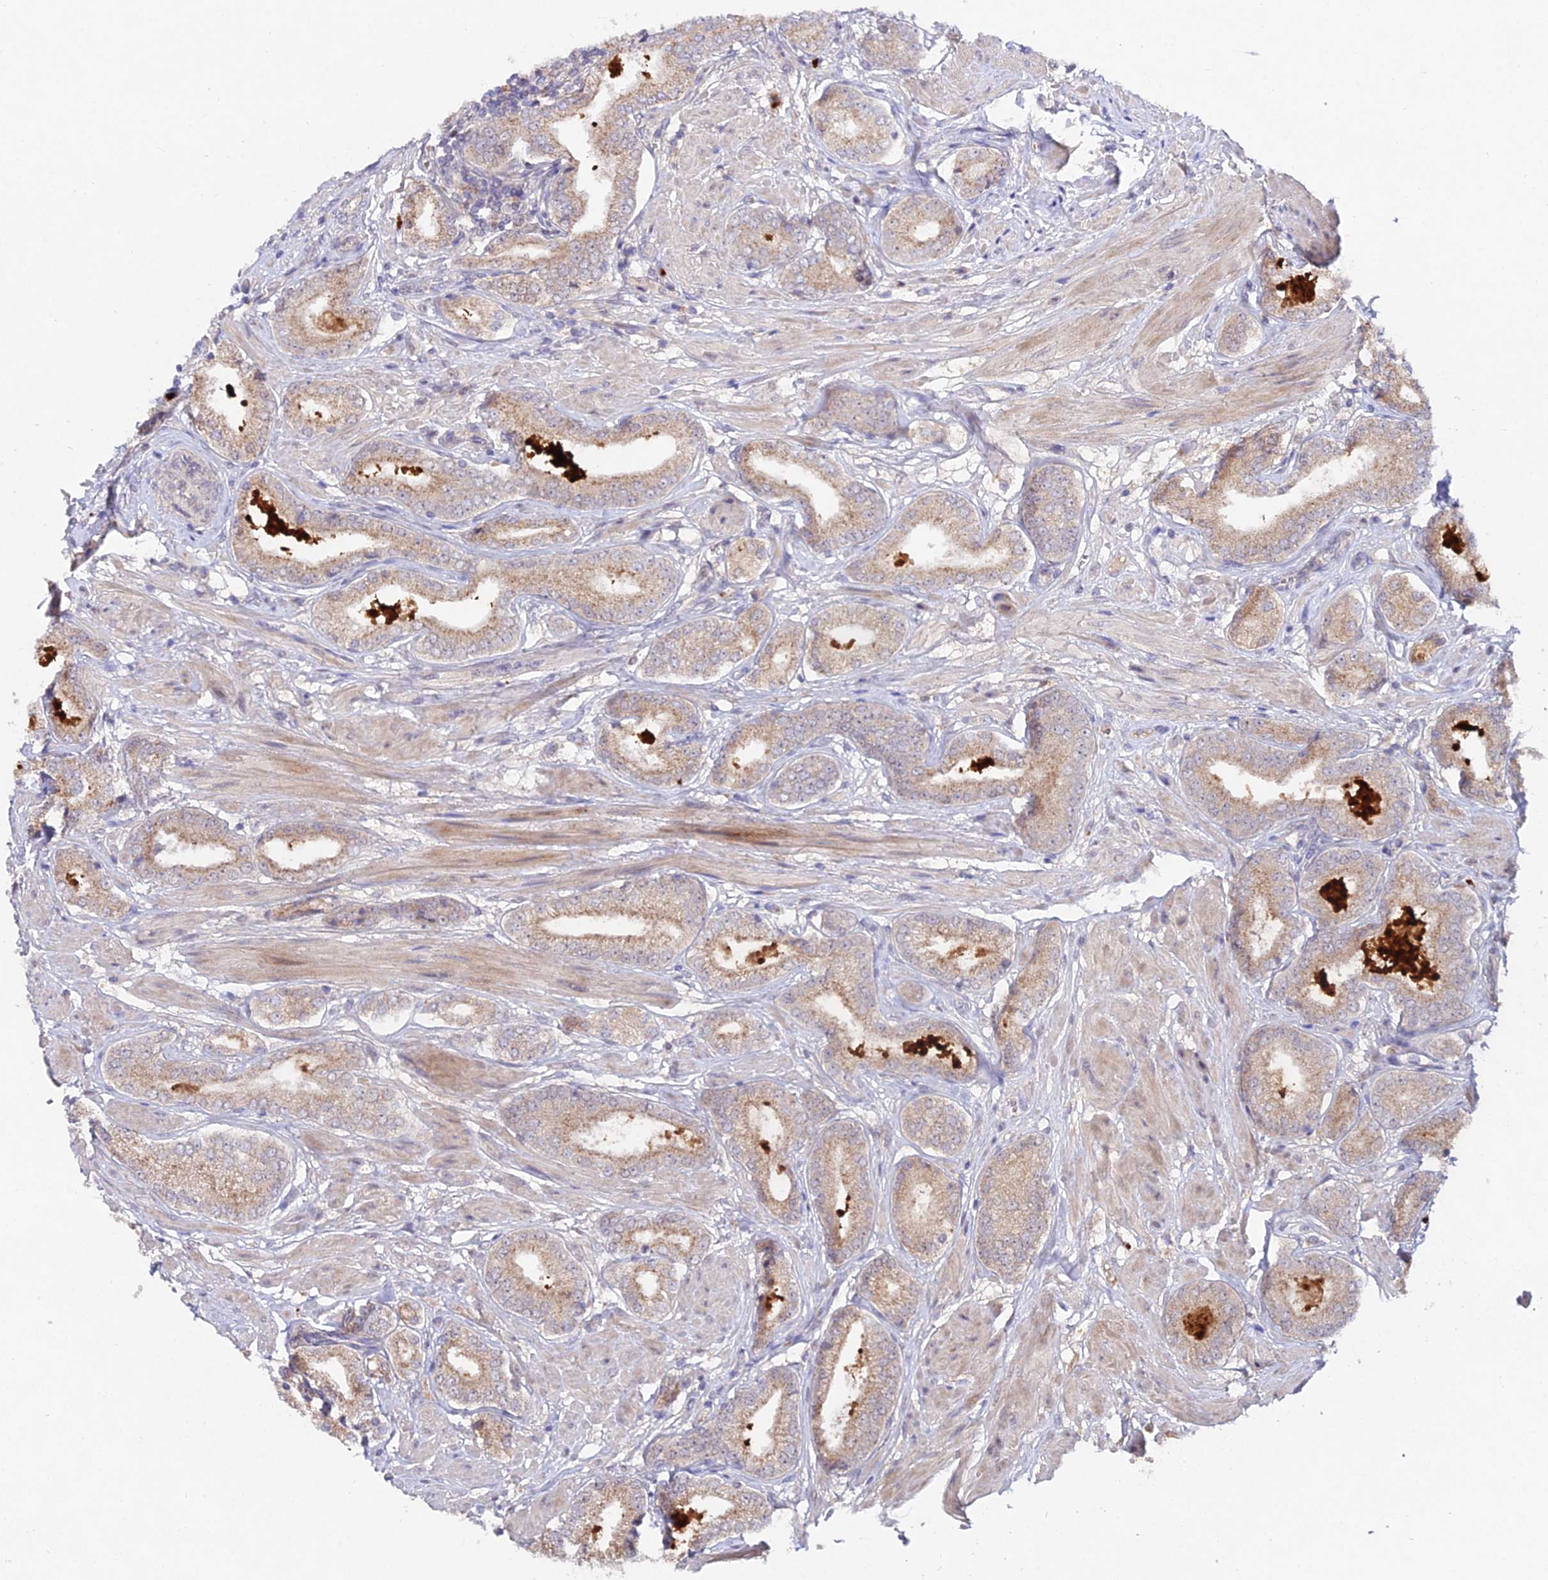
{"staining": {"intensity": "weak", "quantity": ">75%", "location": "cytoplasmic/membranous"}, "tissue": "prostate cancer", "cell_type": "Tumor cells", "image_type": "cancer", "snomed": [{"axis": "morphology", "description": "Adenocarcinoma, High grade"}, {"axis": "topography", "description": "Prostate and seminal vesicle, NOS"}], "caption": "Weak cytoplasmic/membranous positivity is identified in approximately >75% of tumor cells in prostate cancer.", "gene": "WDR43", "patient": {"sex": "male", "age": 64}}